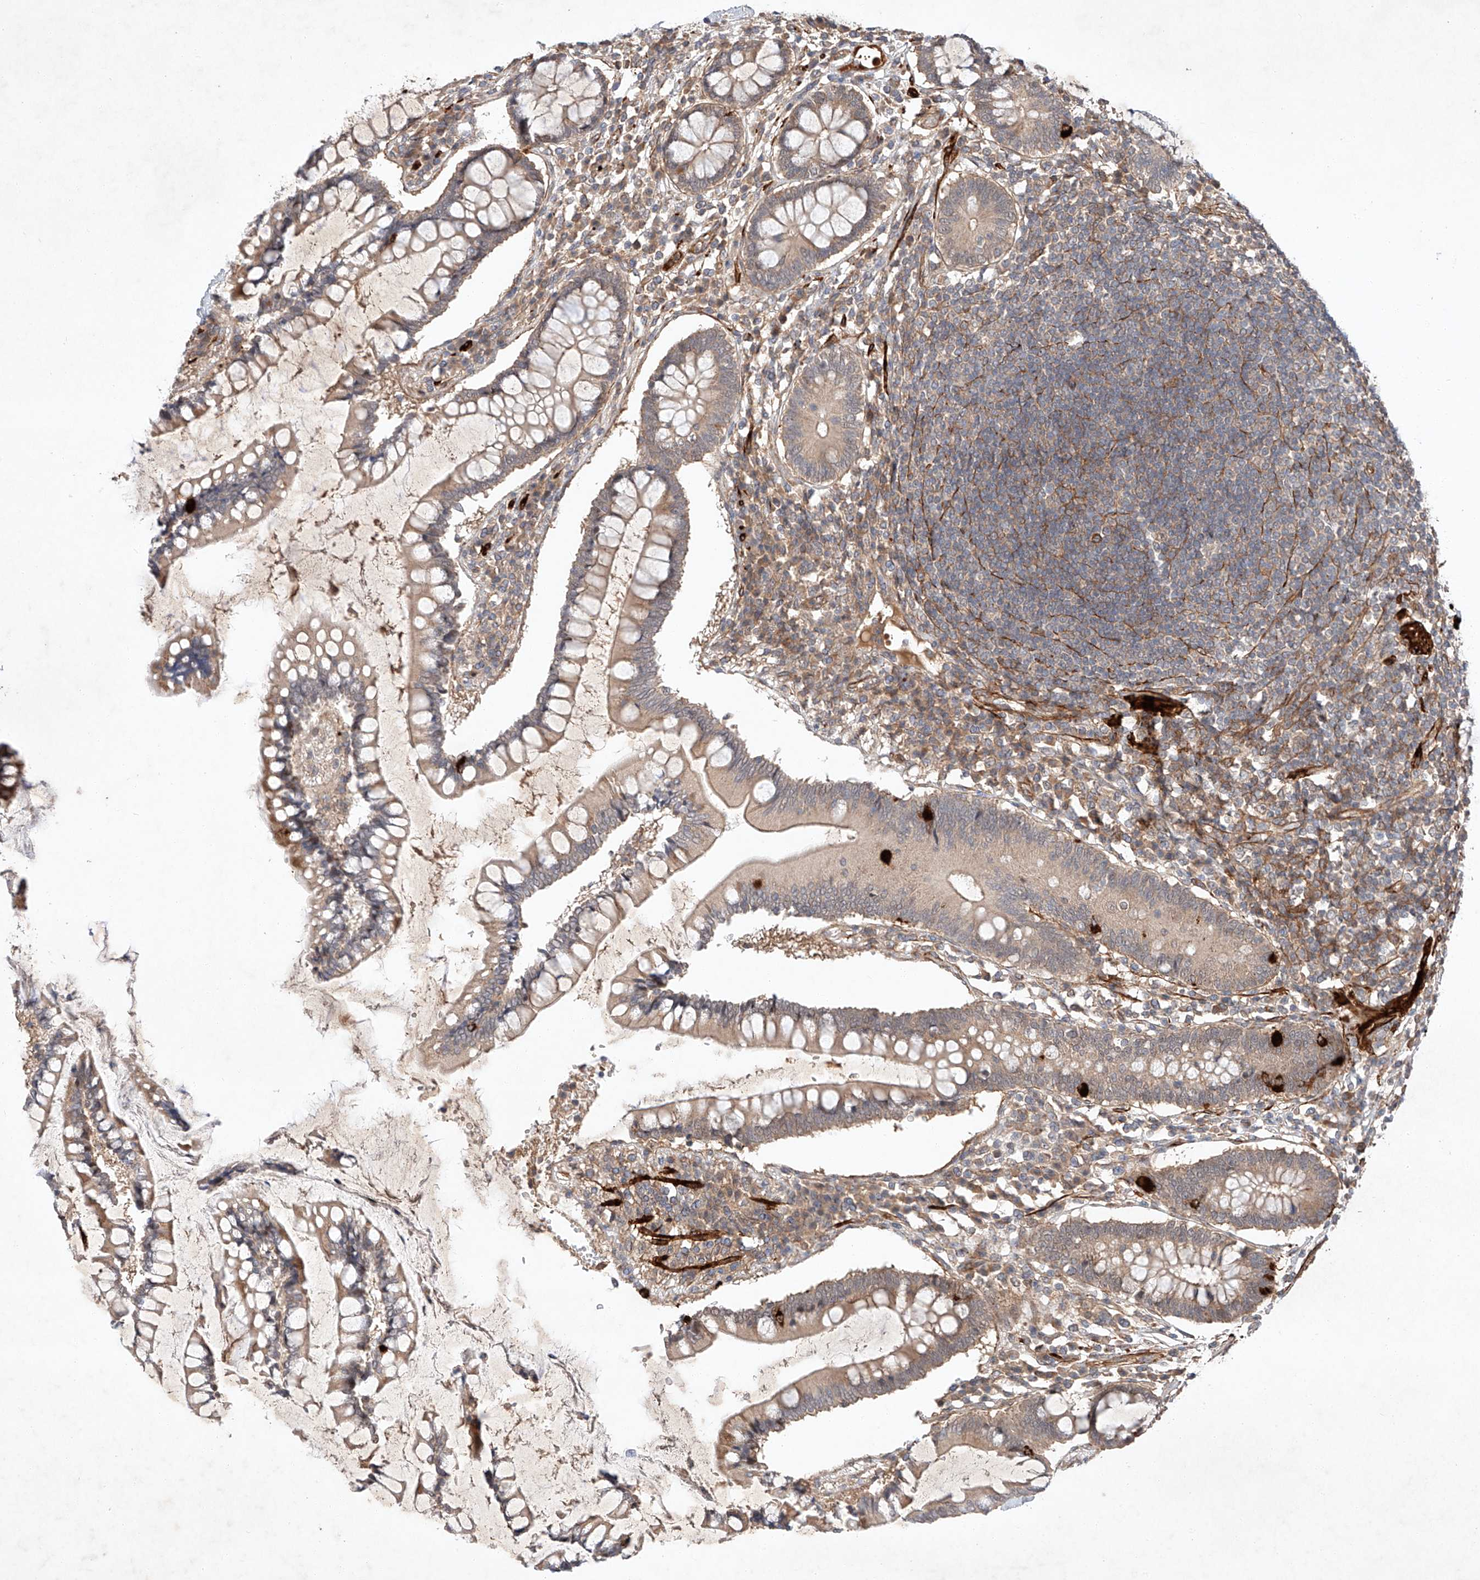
{"staining": {"intensity": "moderate", "quantity": ">75%", "location": "cytoplasmic/membranous"}, "tissue": "colon", "cell_type": "Endothelial cells", "image_type": "normal", "snomed": [{"axis": "morphology", "description": "Normal tissue, NOS"}, {"axis": "topography", "description": "Colon"}], "caption": "A high-resolution histopathology image shows IHC staining of normal colon, which demonstrates moderate cytoplasmic/membranous expression in approximately >75% of endothelial cells.", "gene": "ARHGAP33", "patient": {"sex": "female", "age": 79}}